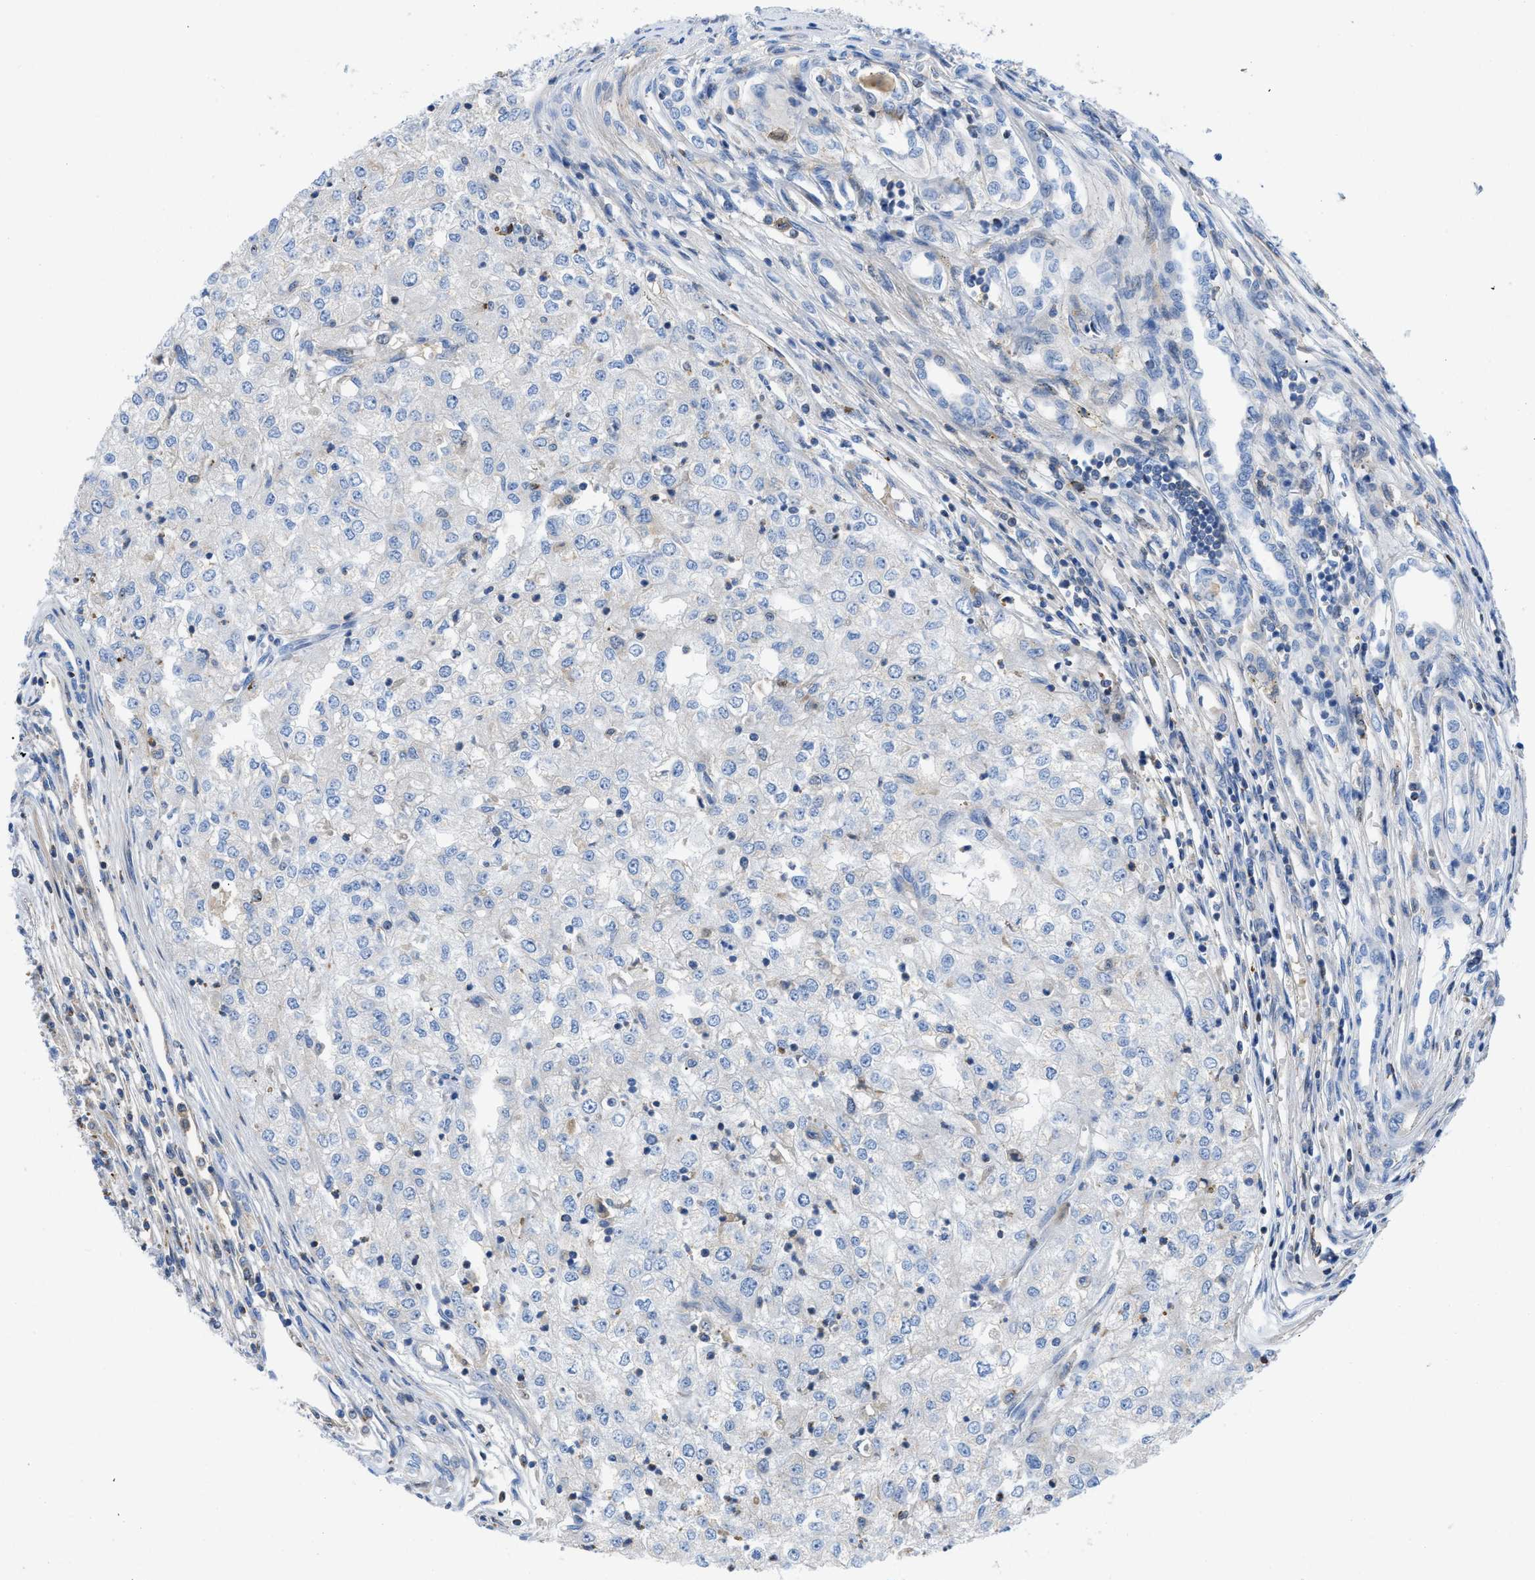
{"staining": {"intensity": "negative", "quantity": "none", "location": "none"}, "tissue": "renal cancer", "cell_type": "Tumor cells", "image_type": "cancer", "snomed": [{"axis": "morphology", "description": "Adenocarcinoma, NOS"}, {"axis": "topography", "description": "Kidney"}], "caption": "A photomicrograph of renal cancer stained for a protein reveals no brown staining in tumor cells.", "gene": "ATP6V0D1", "patient": {"sex": "female", "age": 54}}